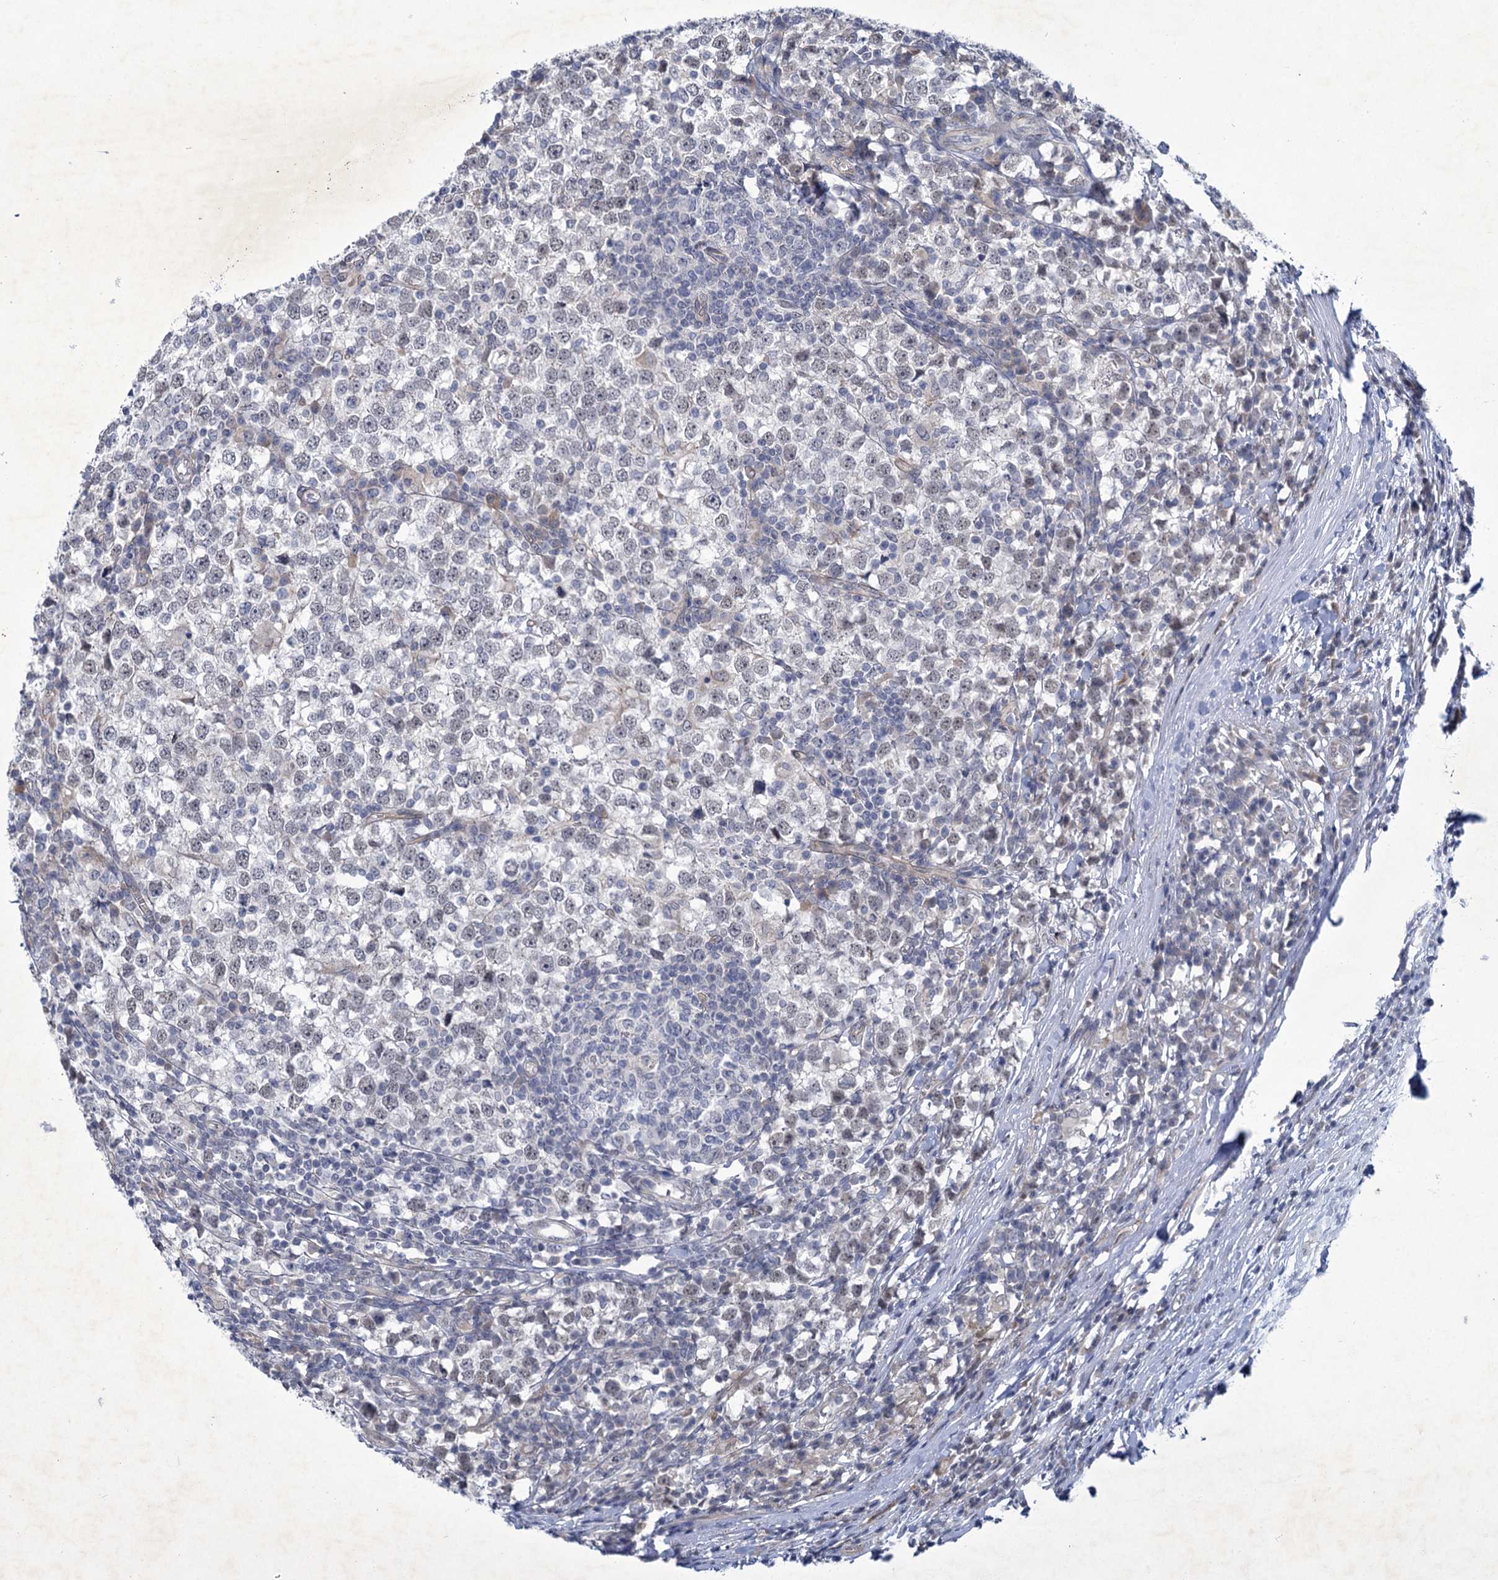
{"staining": {"intensity": "negative", "quantity": "none", "location": "none"}, "tissue": "testis cancer", "cell_type": "Tumor cells", "image_type": "cancer", "snomed": [{"axis": "morphology", "description": "Seminoma, NOS"}, {"axis": "topography", "description": "Testis"}], "caption": "This micrograph is of testis seminoma stained with IHC to label a protein in brown with the nuclei are counter-stained blue. There is no positivity in tumor cells. (Stains: DAB (3,3'-diaminobenzidine) immunohistochemistry (IHC) with hematoxylin counter stain, Microscopy: brightfield microscopy at high magnification).", "gene": "MBLAC2", "patient": {"sex": "male", "age": 65}}